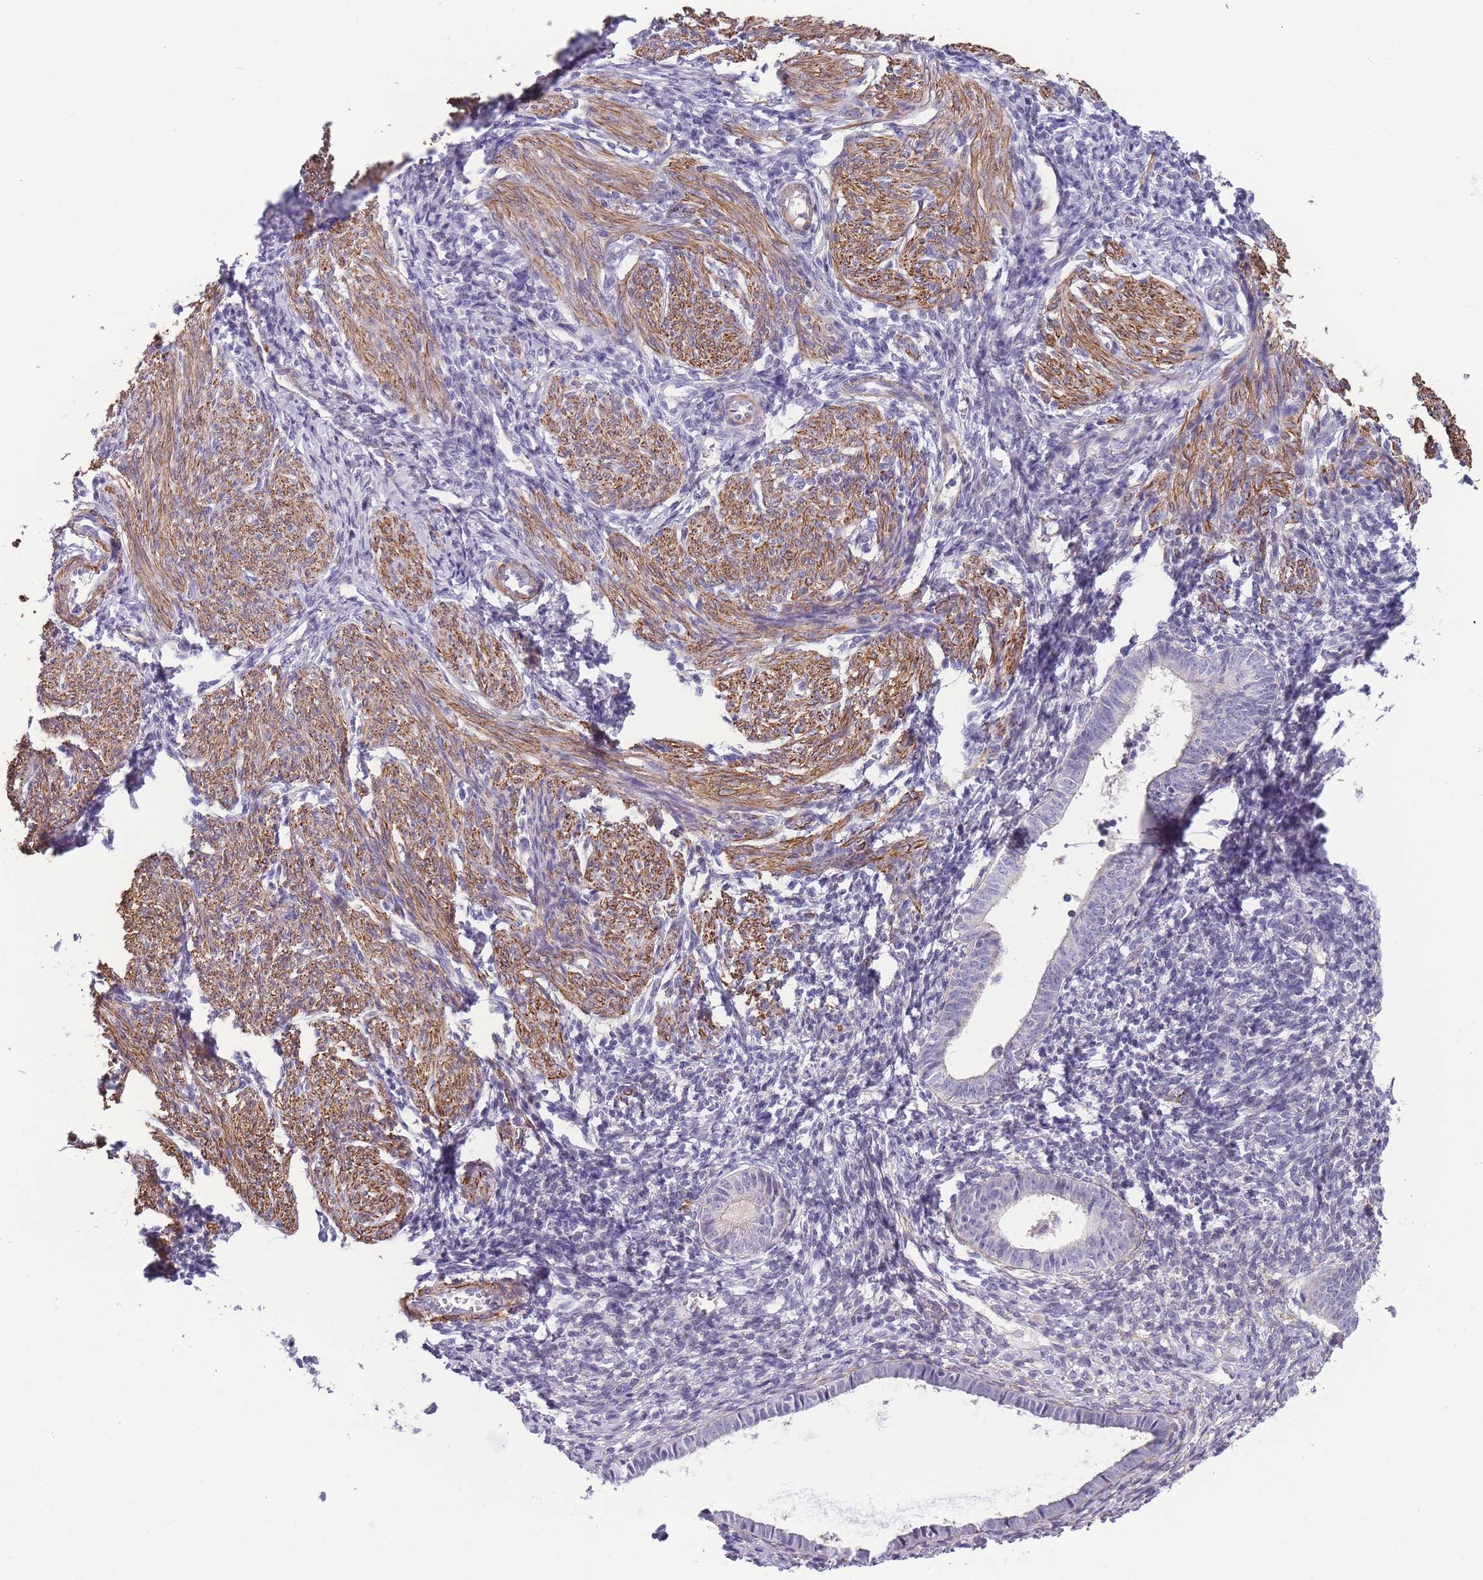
{"staining": {"intensity": "negative", "quantity": "none", "location": "none"}, "tissue": "endometrium", "cell_type": "Cells in endometrial stroma", "image_type": "normal", "snomed": [{"axis": "morphology", "description": "Normal tissue, NOS"}, {"axis": "morphology", "description": "Adenocarcinoma, NOS"}, {"axis": "topography", "description": "Endometrium"}], "caption": "The immunohistochemistry histopathology image has no significant expression in cells in endometrial stroma of endometrium. The staining was performed using DAB to visualize the protein expression in brown, while the nuclei were stained in blue with hematoxylin (Magnification: 20x).", "gene": "FAM124A", "patient": {"sex": "female", "age": 57}}